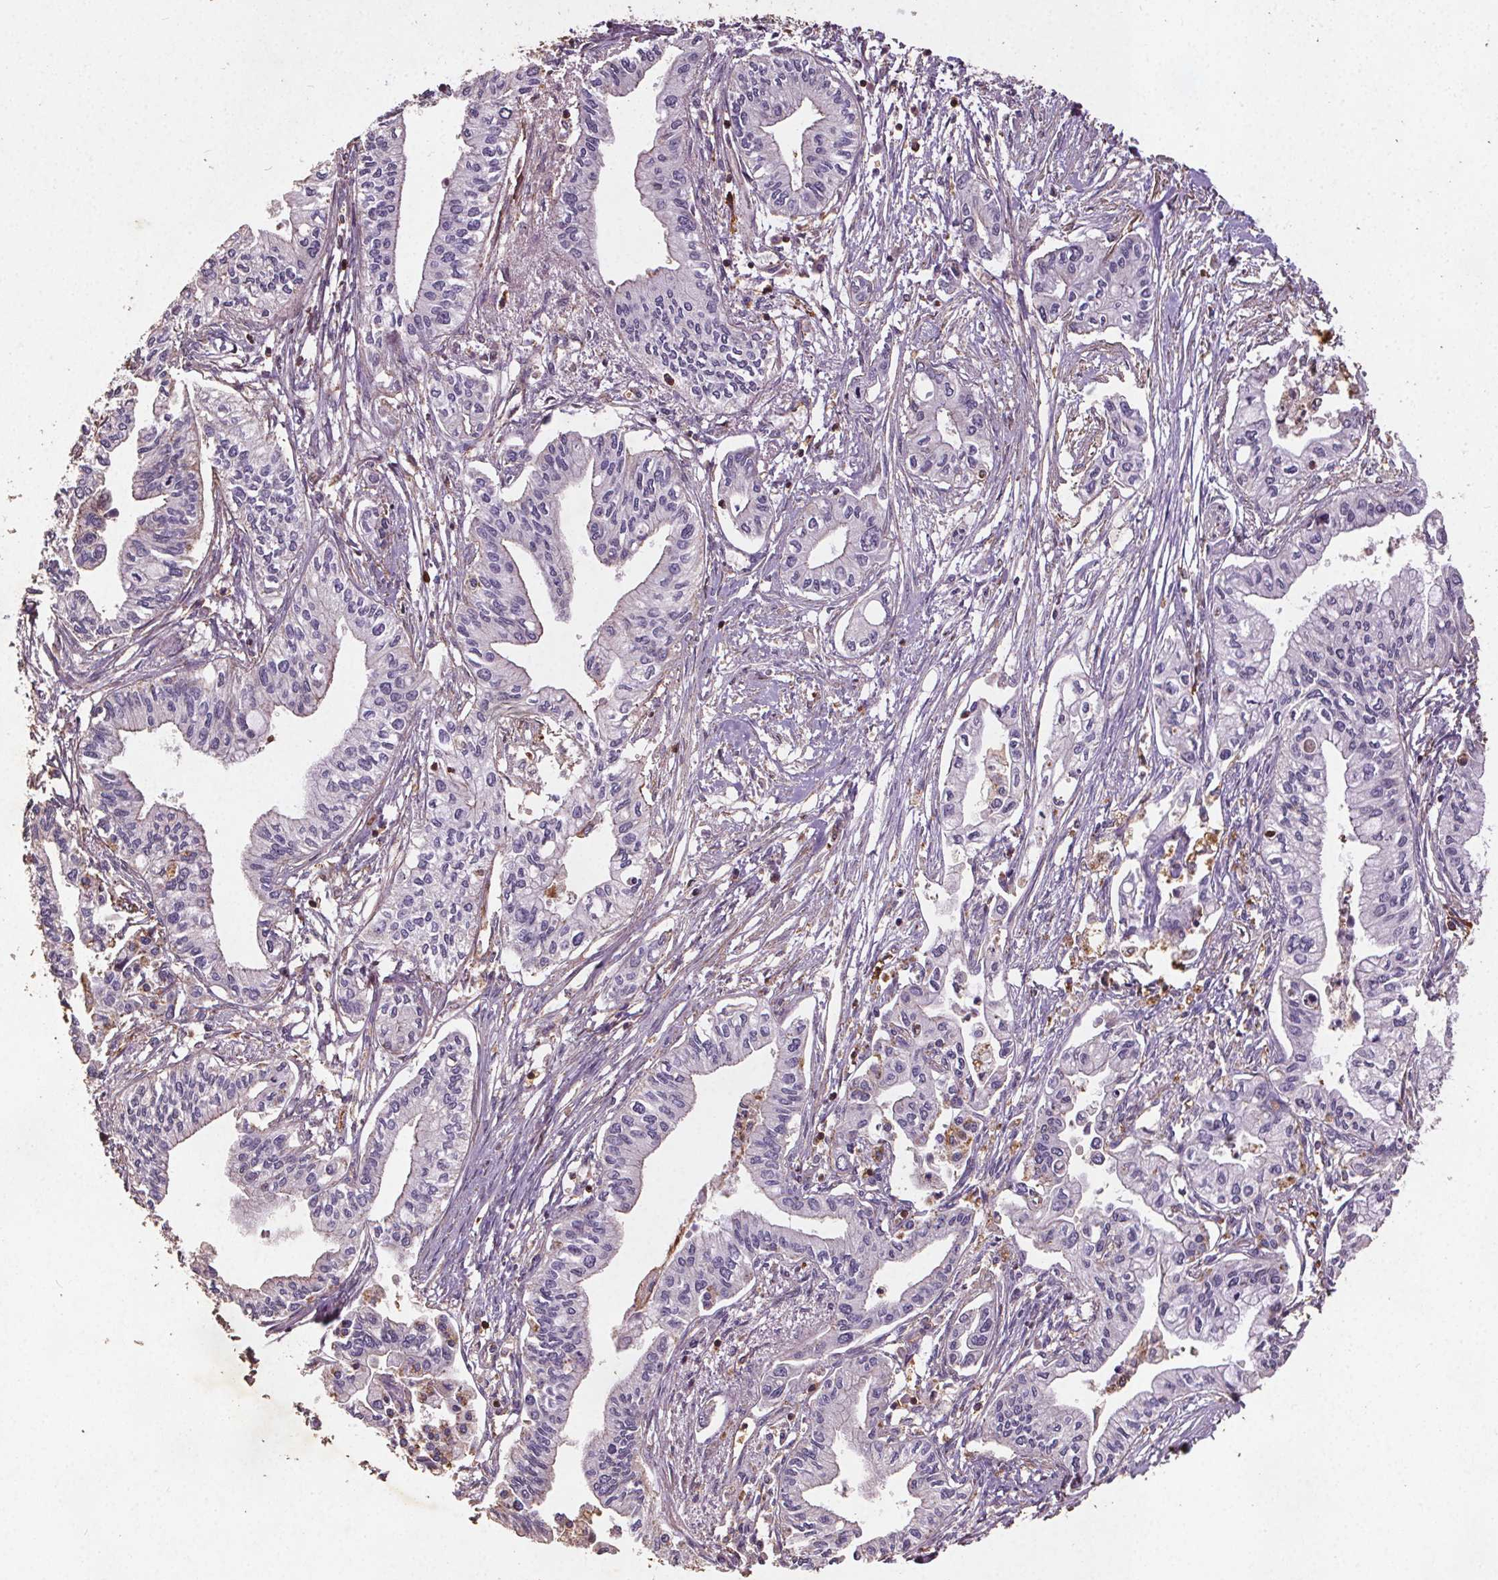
{"staining": {"intensity": "negative", "quantity": "none", "location": "none"}, "tissue": "pancreatic cancer", "cell_type": "Tumor cells", "image_type": "cancer", "snomed": [{"axis": "morphology", "description": "Adenocarcinoma, NOS"}, {"axis": "topography", "description": "Pancreas"}], "caption": "A histopathology image of human adenocarcinoma (pancreatic) is negative for staining in tumor cells. Nuclei are stained in blue.", "gene": "C19orf84", "patient": {"sex": "male", "age": 60}}